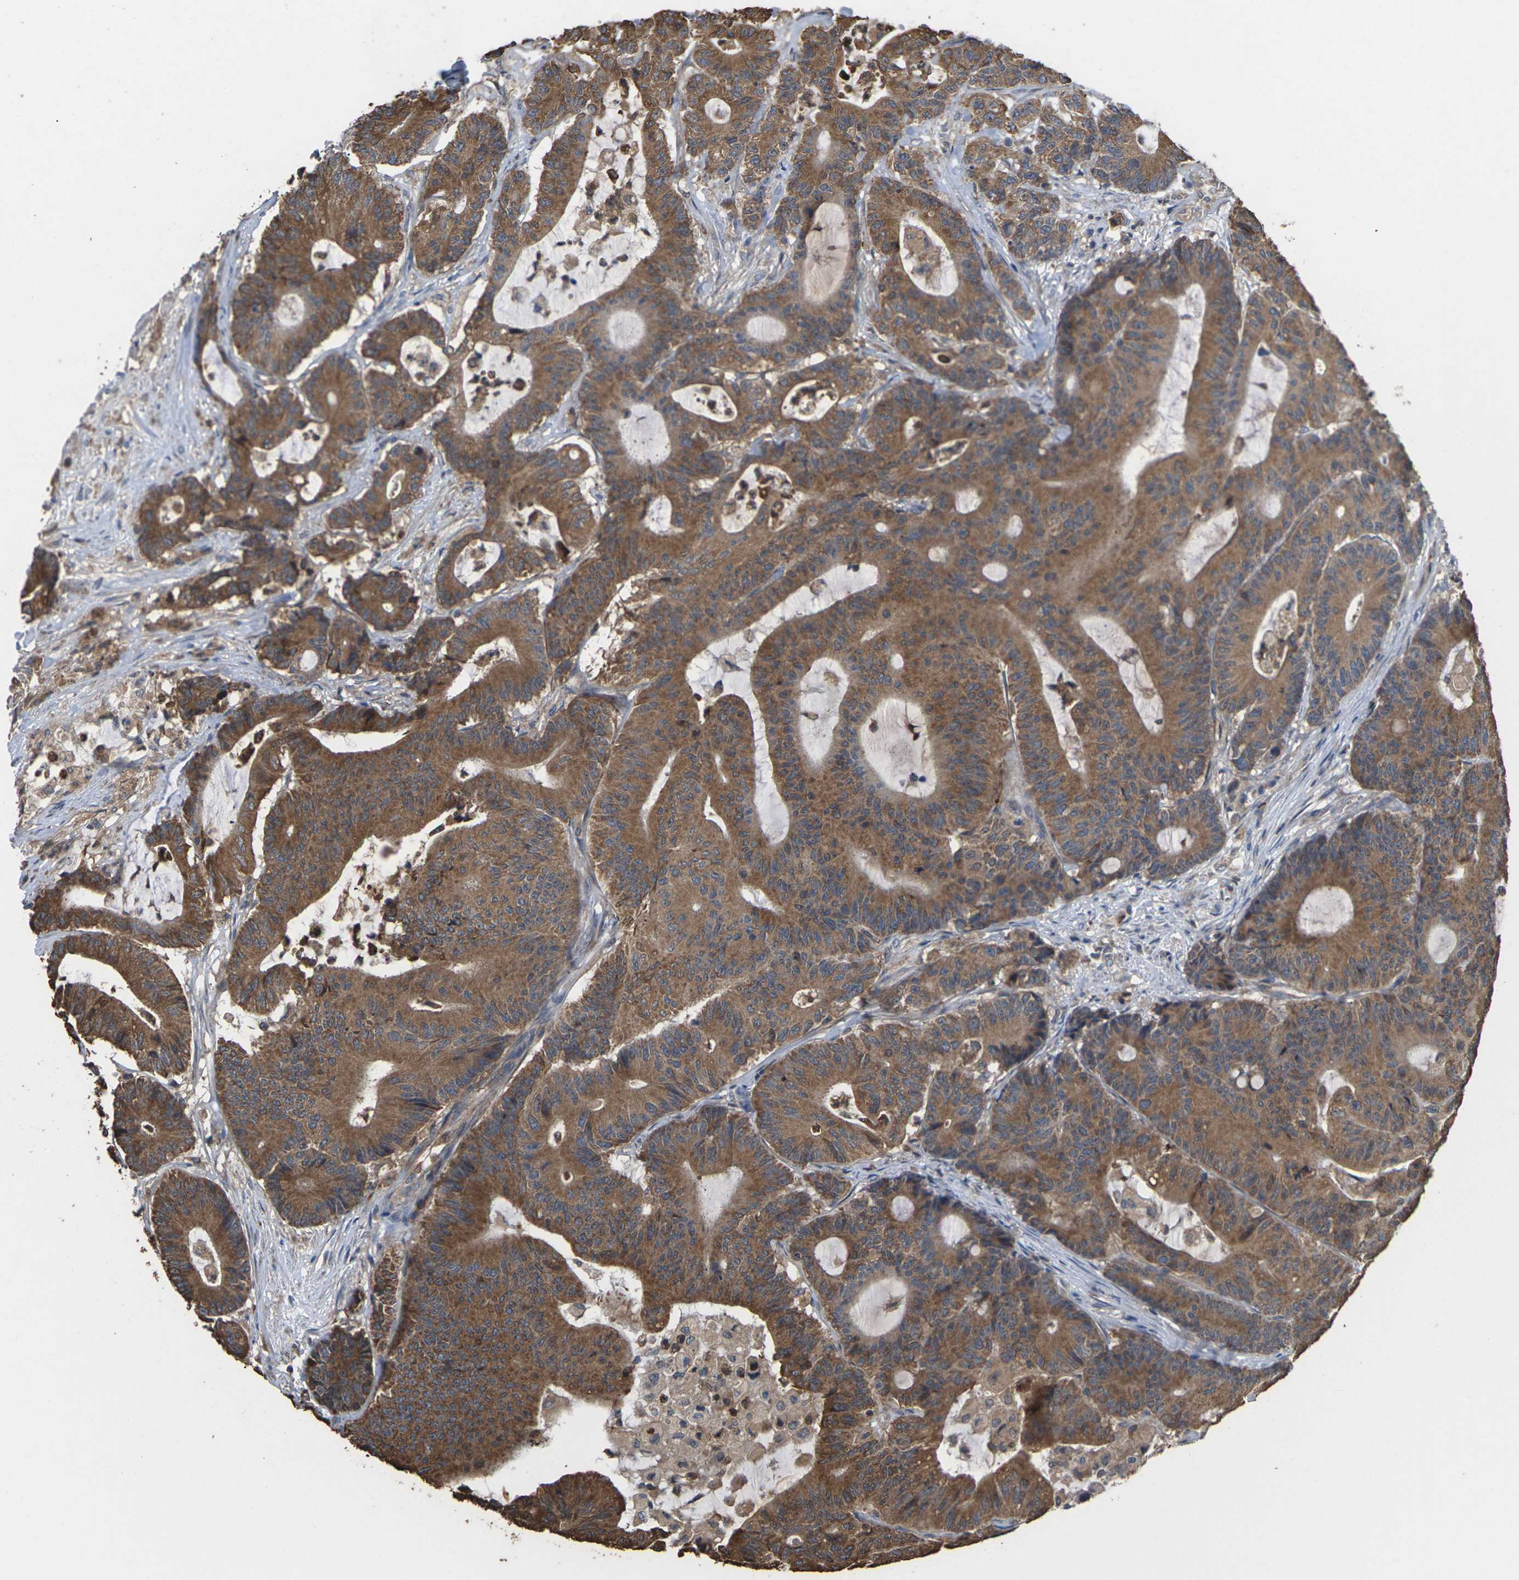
{"staining": {"intensity": "moderate", "quantity": ">75%", "location": "cytoplasmic/membranous"}, "tissue": "colorectal cancer", "cell_type": "Tumor cells", "image_type": "cancer", "snomed": [{"axis": "morphology", "description": "Adenocarcinoma, NOS"}, {"axis": "topography", "description": "Colon"}], "caption": "This image exhibits immunohistochemistry staining of colorectal cancer (adenocarcinoma), with medium moderate cytoplasmic/membranous positivity in approximately >75% of tumor cells.", "gene": "TIAM1", "patient": {"sex": "female", "age": 84}}